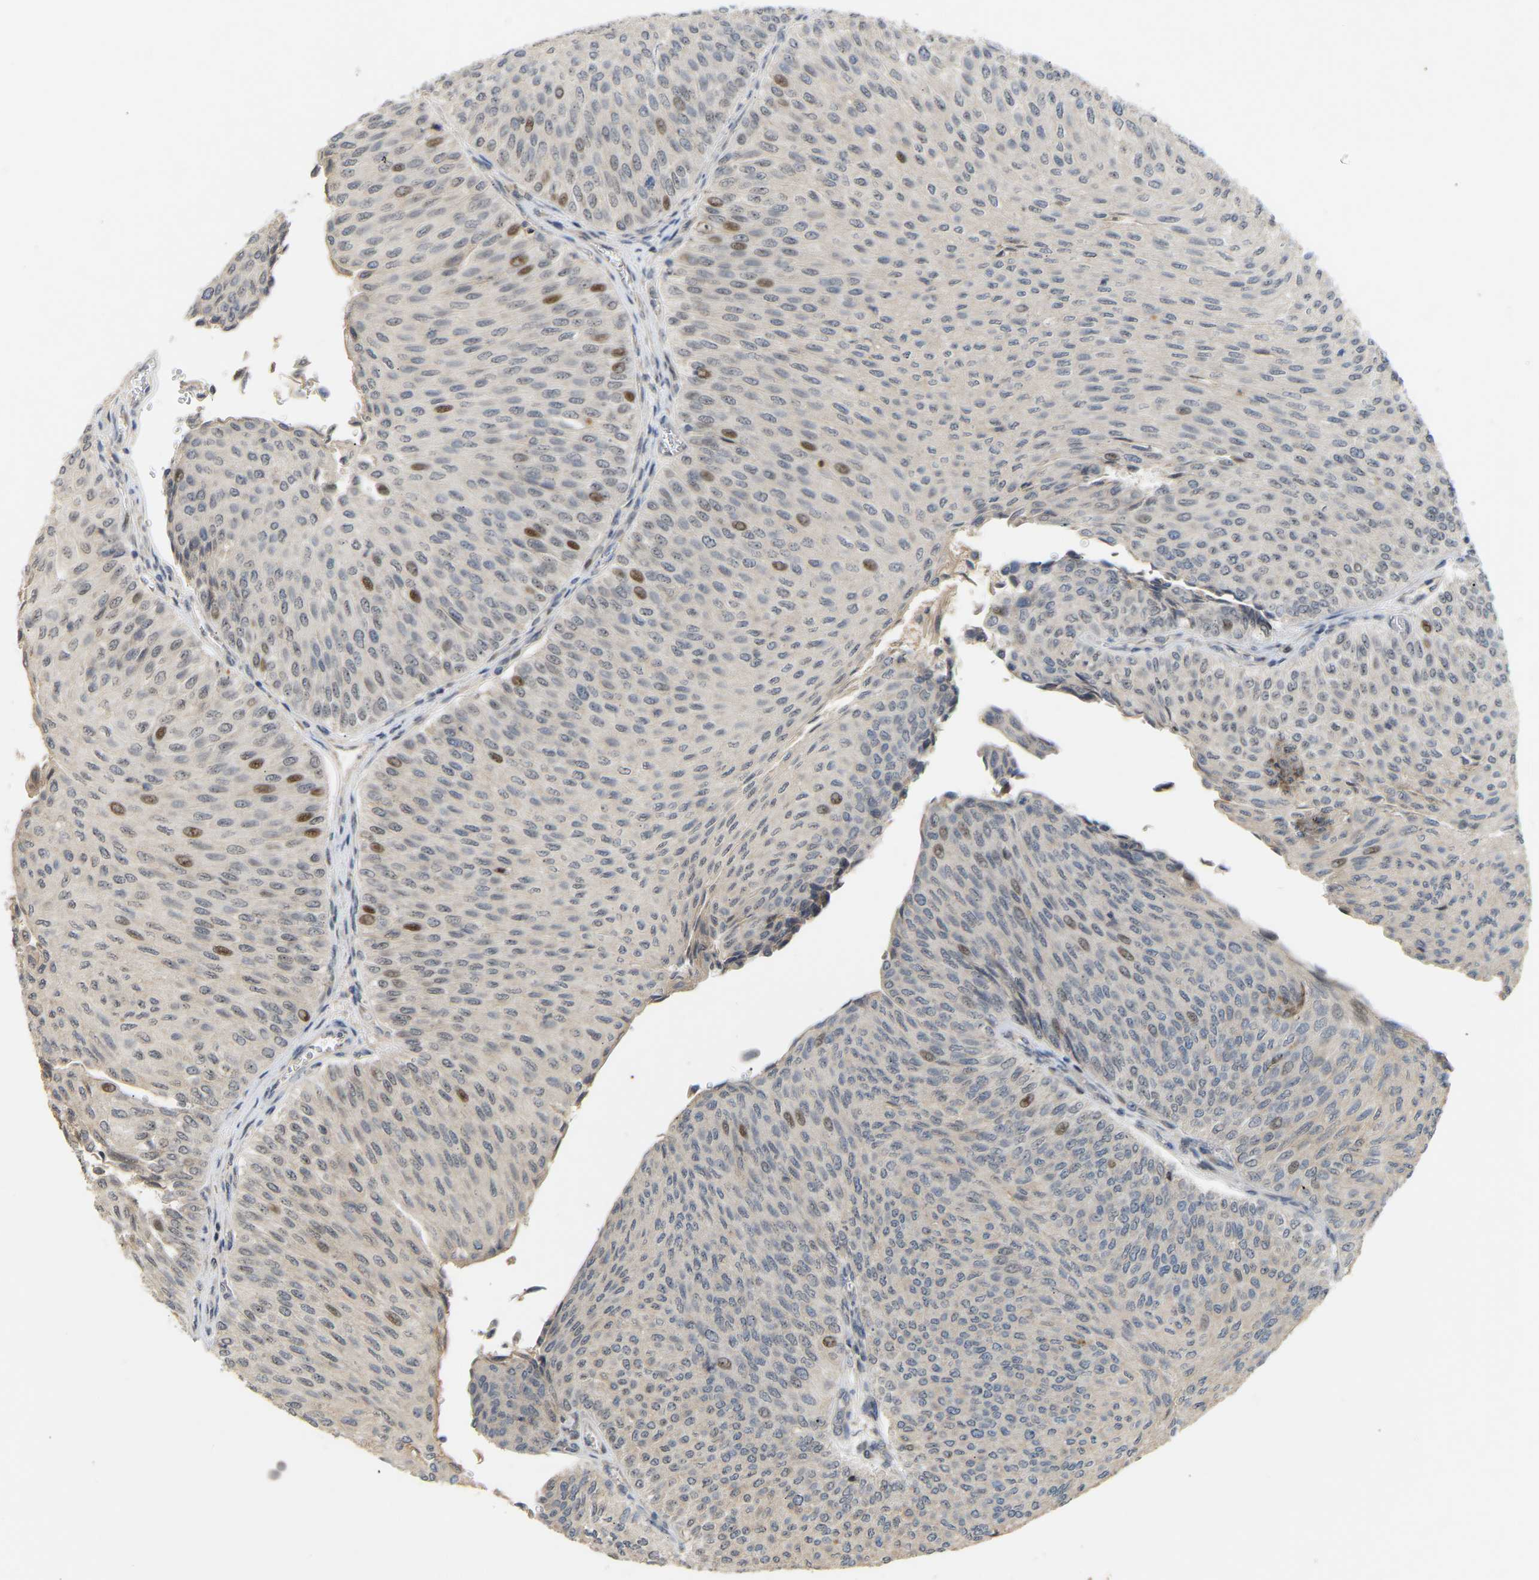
{"staining": {"intensity": "moderate", "quantity": "<25%", "location": "nuclear"}, "tissue": "urothelial cancer", "cell_type": "Tumor cells", "image_type": "cancer", "snomed": [{"axis": "morphology", "description": "Urothelial carcinoma, Low grade"}, {"axis": "topography", "description": "Urinary bladder"}], "caption": "Protein staining reveals moderate nuclear positivity in approximately <25% of tumor cells in urothelial carcinoma (low-grade).", "gene": "PTPN4", "patient": {"sex": "male", "age": 78}}